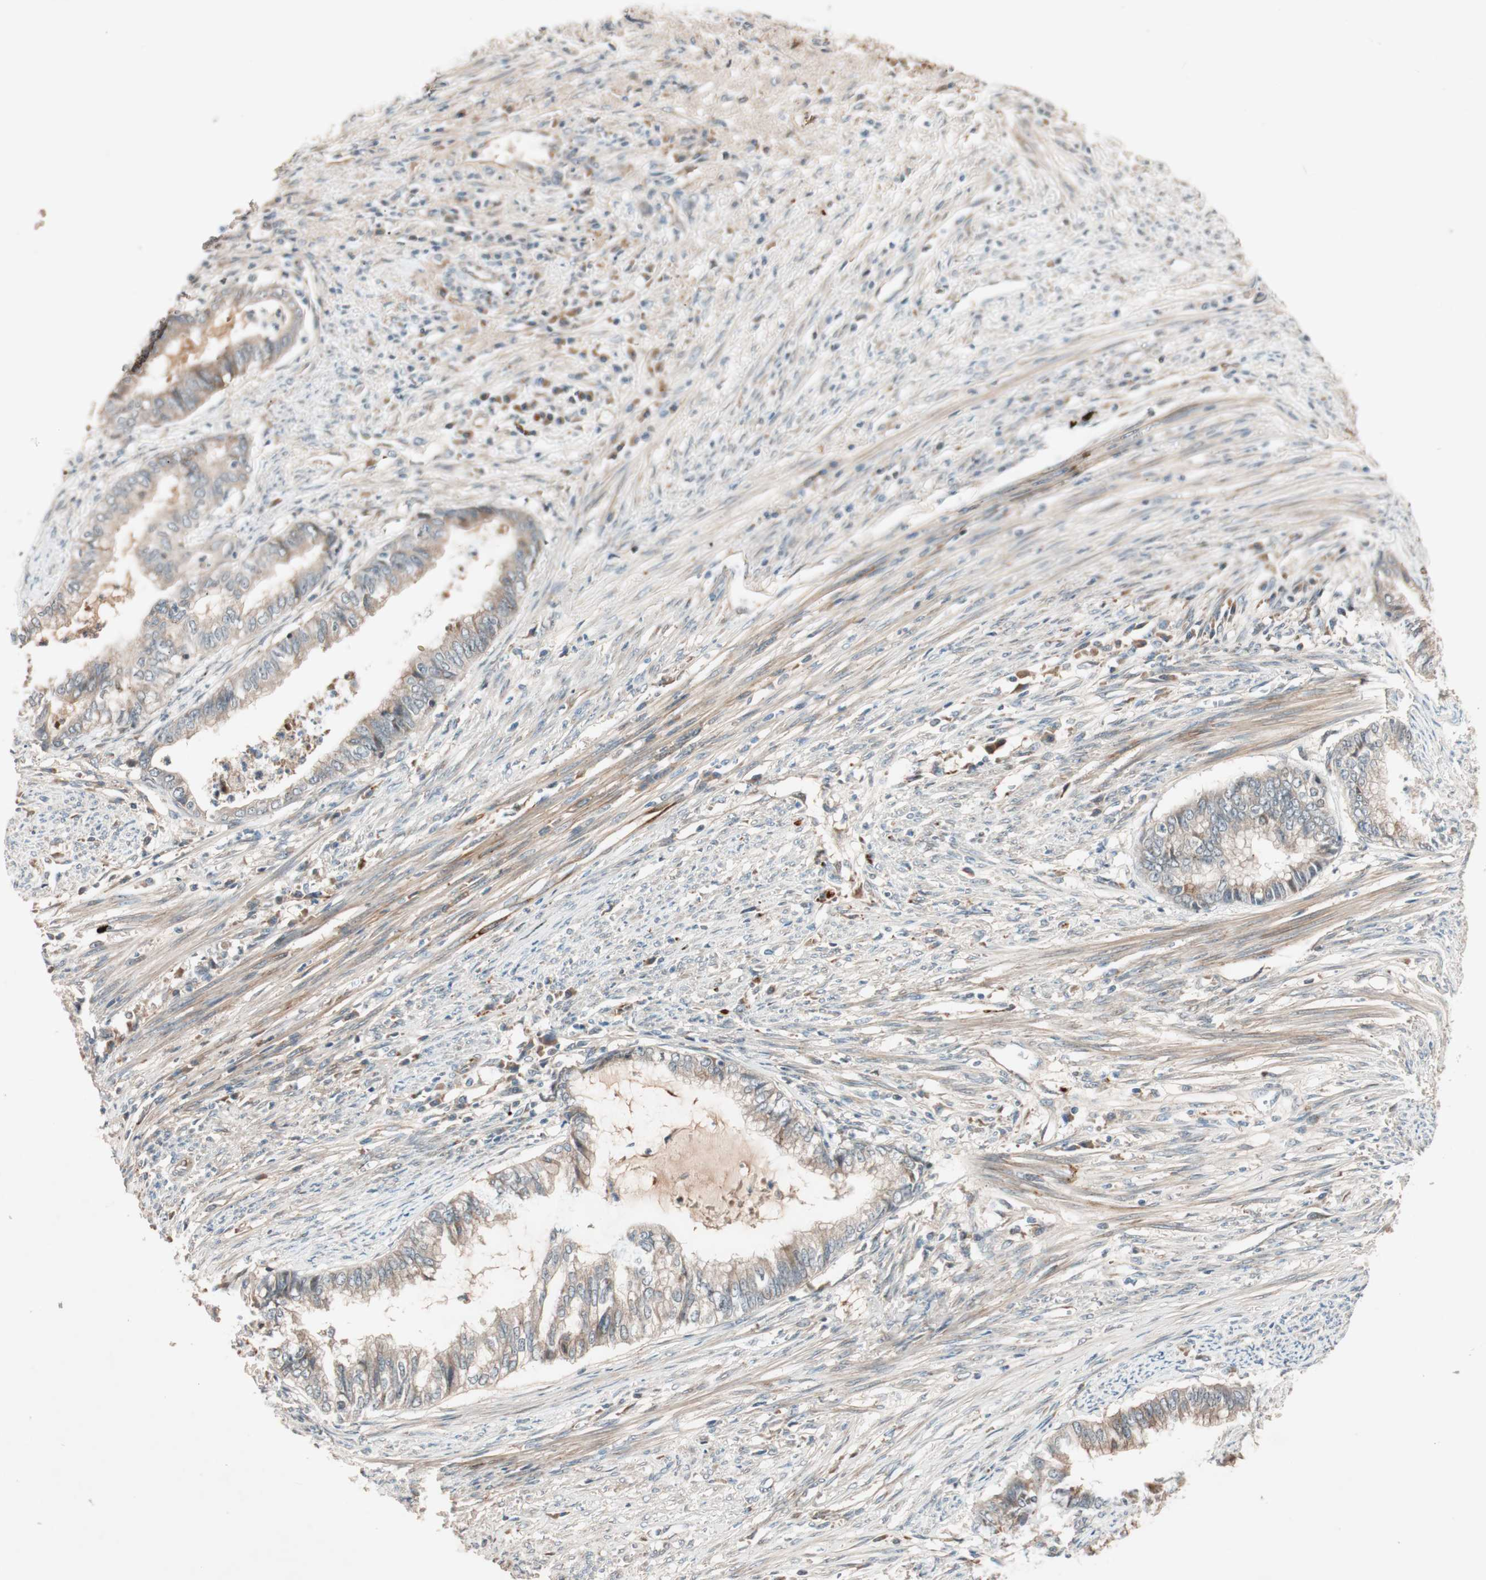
{"staining": {"intensity": "weak", "quantity": ">75%", "location": "cytoplasmic/membranous"}, "tissue": "endometrial cancer", "cell_type": "Tumor cells", "image_type": "cancer", "snomed": [{"axis": "morphology", "description": "Adenocarcinoma, NOS"}, {"axis": "topography", "description": "Endometrium"}], "caption": "Protein staining displays weak cytoplasmic/membranous staining in approximately >75% of tumor cells in endometrial cancer.", "gene": "EPHA6", "patient": {"sex": "female", "age": 79}}